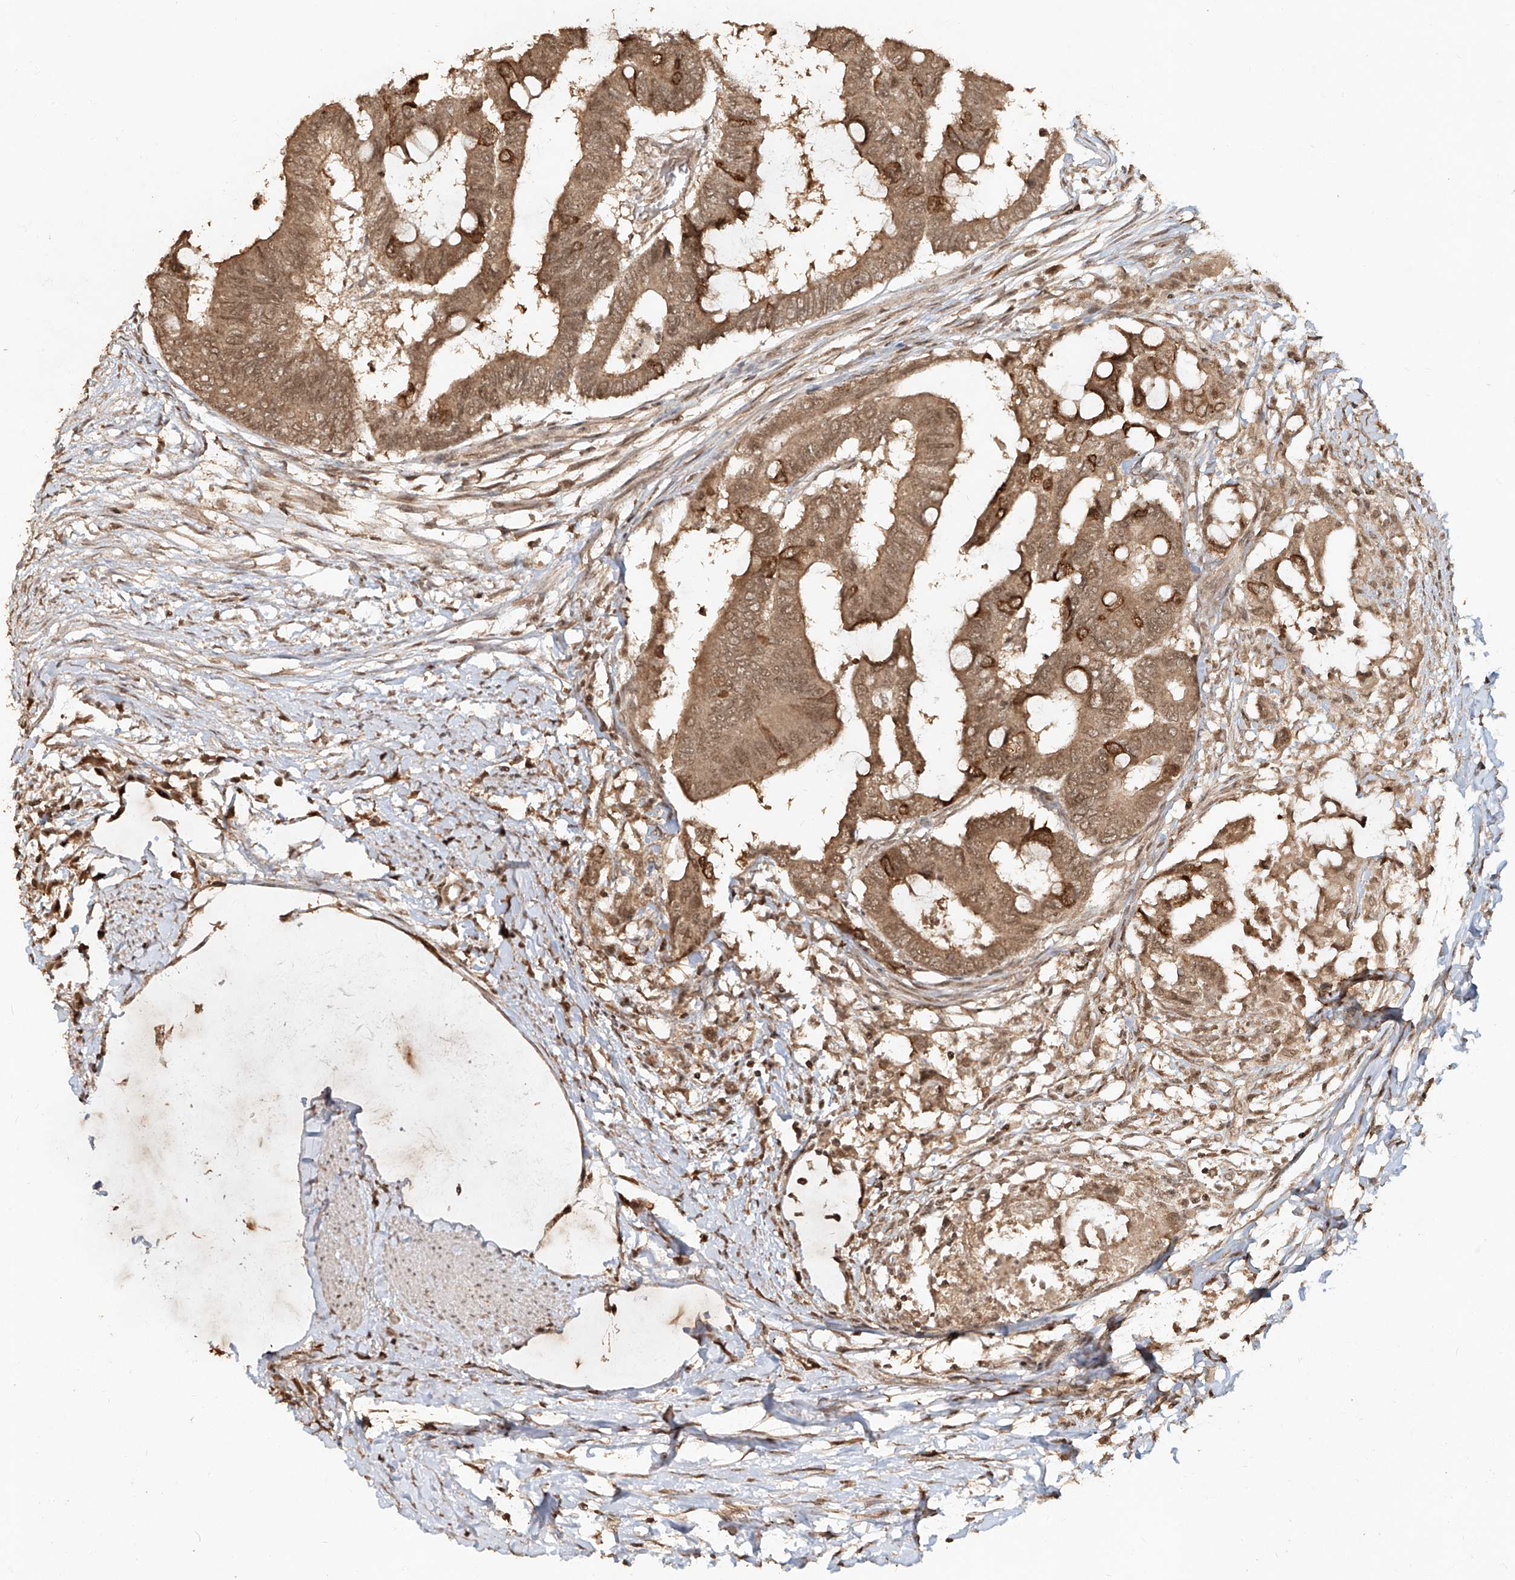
{"staining": {"intensity": "moderate", "quantity": ">75%", "location": "cytoplasmic/membranous,nuclear"}, "tissue": "colorectal cancer", "cell_type": "Tumor cells", "image_type": "cancer", "snomed": [{"axis": "morphology", "description": "Normal tissue, NOS"}, {"axis": "morphology", "description": "Adenocarcinoma, NOS"}, {"axis": "topography", "description": "Rectum"}, {"axis": "topography", "description": "Peripheral nerve tissue"}], "caption": "Protein expression analysis of colorectal cancer (adenocarcinoma) demonstrates moderate cytoplasmic/membranous and nuclear staining in approximately >75% of tumor cells. The protein is stained brown, and the nuclei are stained in blue (DAB IHC with brightfield microscopy, high magnification).", "gene": "UBE2K", "patient": {"sex": "male", "age": 92}}